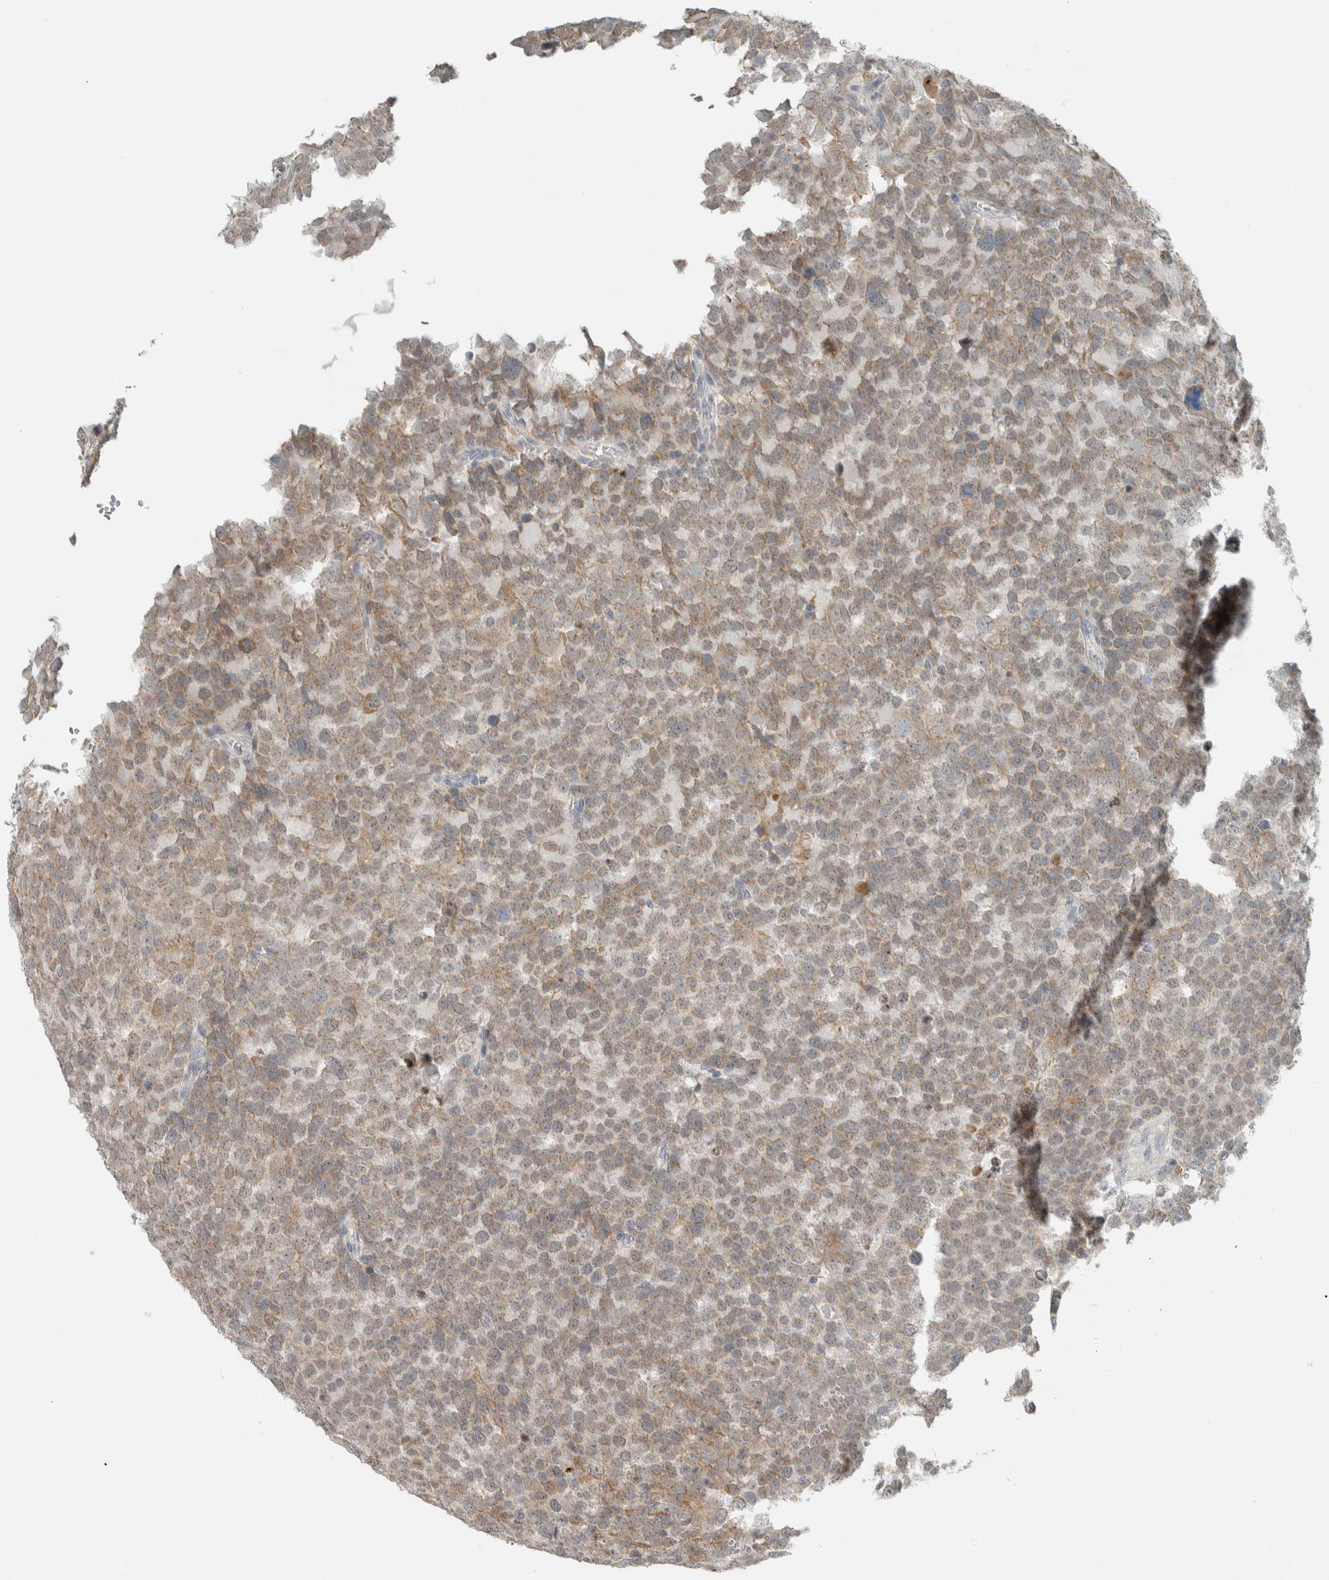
{"staining": {"intensity": "weak", "quantity": ">75%", "location": "cytoplasmic/membranous"}, "tissue": "testis cancer", "cell_type": "Tumor cells", "image_type": "cancer", "snomed": [{"axis": "morphology", "description": "Seminoma, NOS"}, {"axis": "topography", "description": "Testis"}], "caption": "Weak cytoplasmic/membranous positivity for a protein is seen in approximately >75% of tumor cells of testis cancer using immunohistochemistry.", "gene": "TRIT1", "patient": {"sex": "male", "age": 71}}